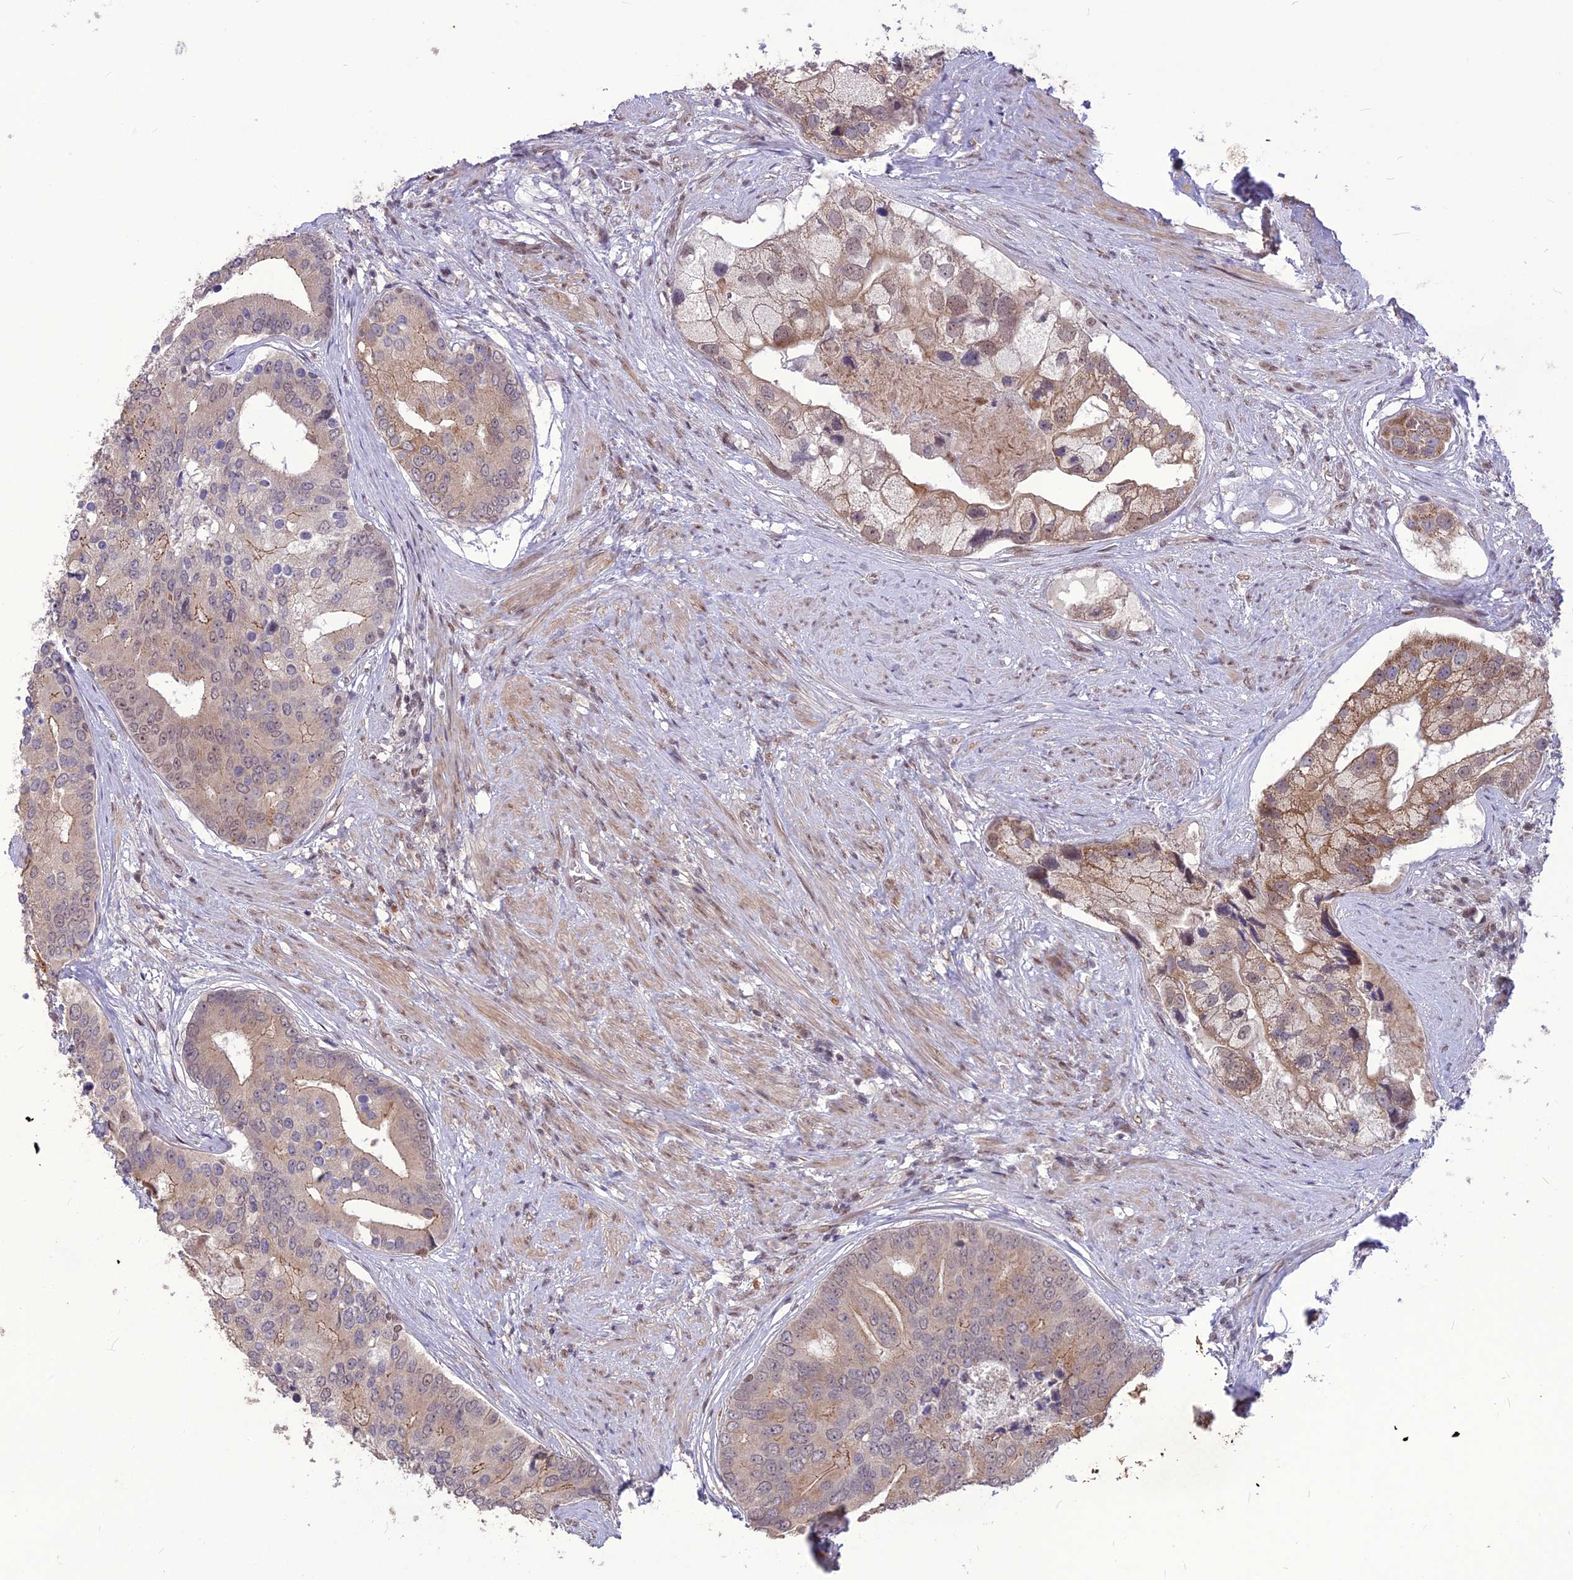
{"staining": {"intensity": "weak", "quantity": "25%-75%", "location": "cytoplasmic/membranous,nuclear"}, "tissue": "prostate cancer", "cell_type": "Tumor cells", "image_type": "cancer", "snomed": [{"axis": "morphology", "description": "Adenocarcinoma, High grade"}, {"axis": "topography", "description": "Prostate"}], "caption": "Immunohistochemical staining of human prostate cancer (high-grade adenocarcinoma) reveals low levels of weak cytoplasmic/membranous and nuclear protein staining in about 25%-75% of tumor cells.", "gene": "DIS3", "patient": {"sex": "male", "age": 62}}